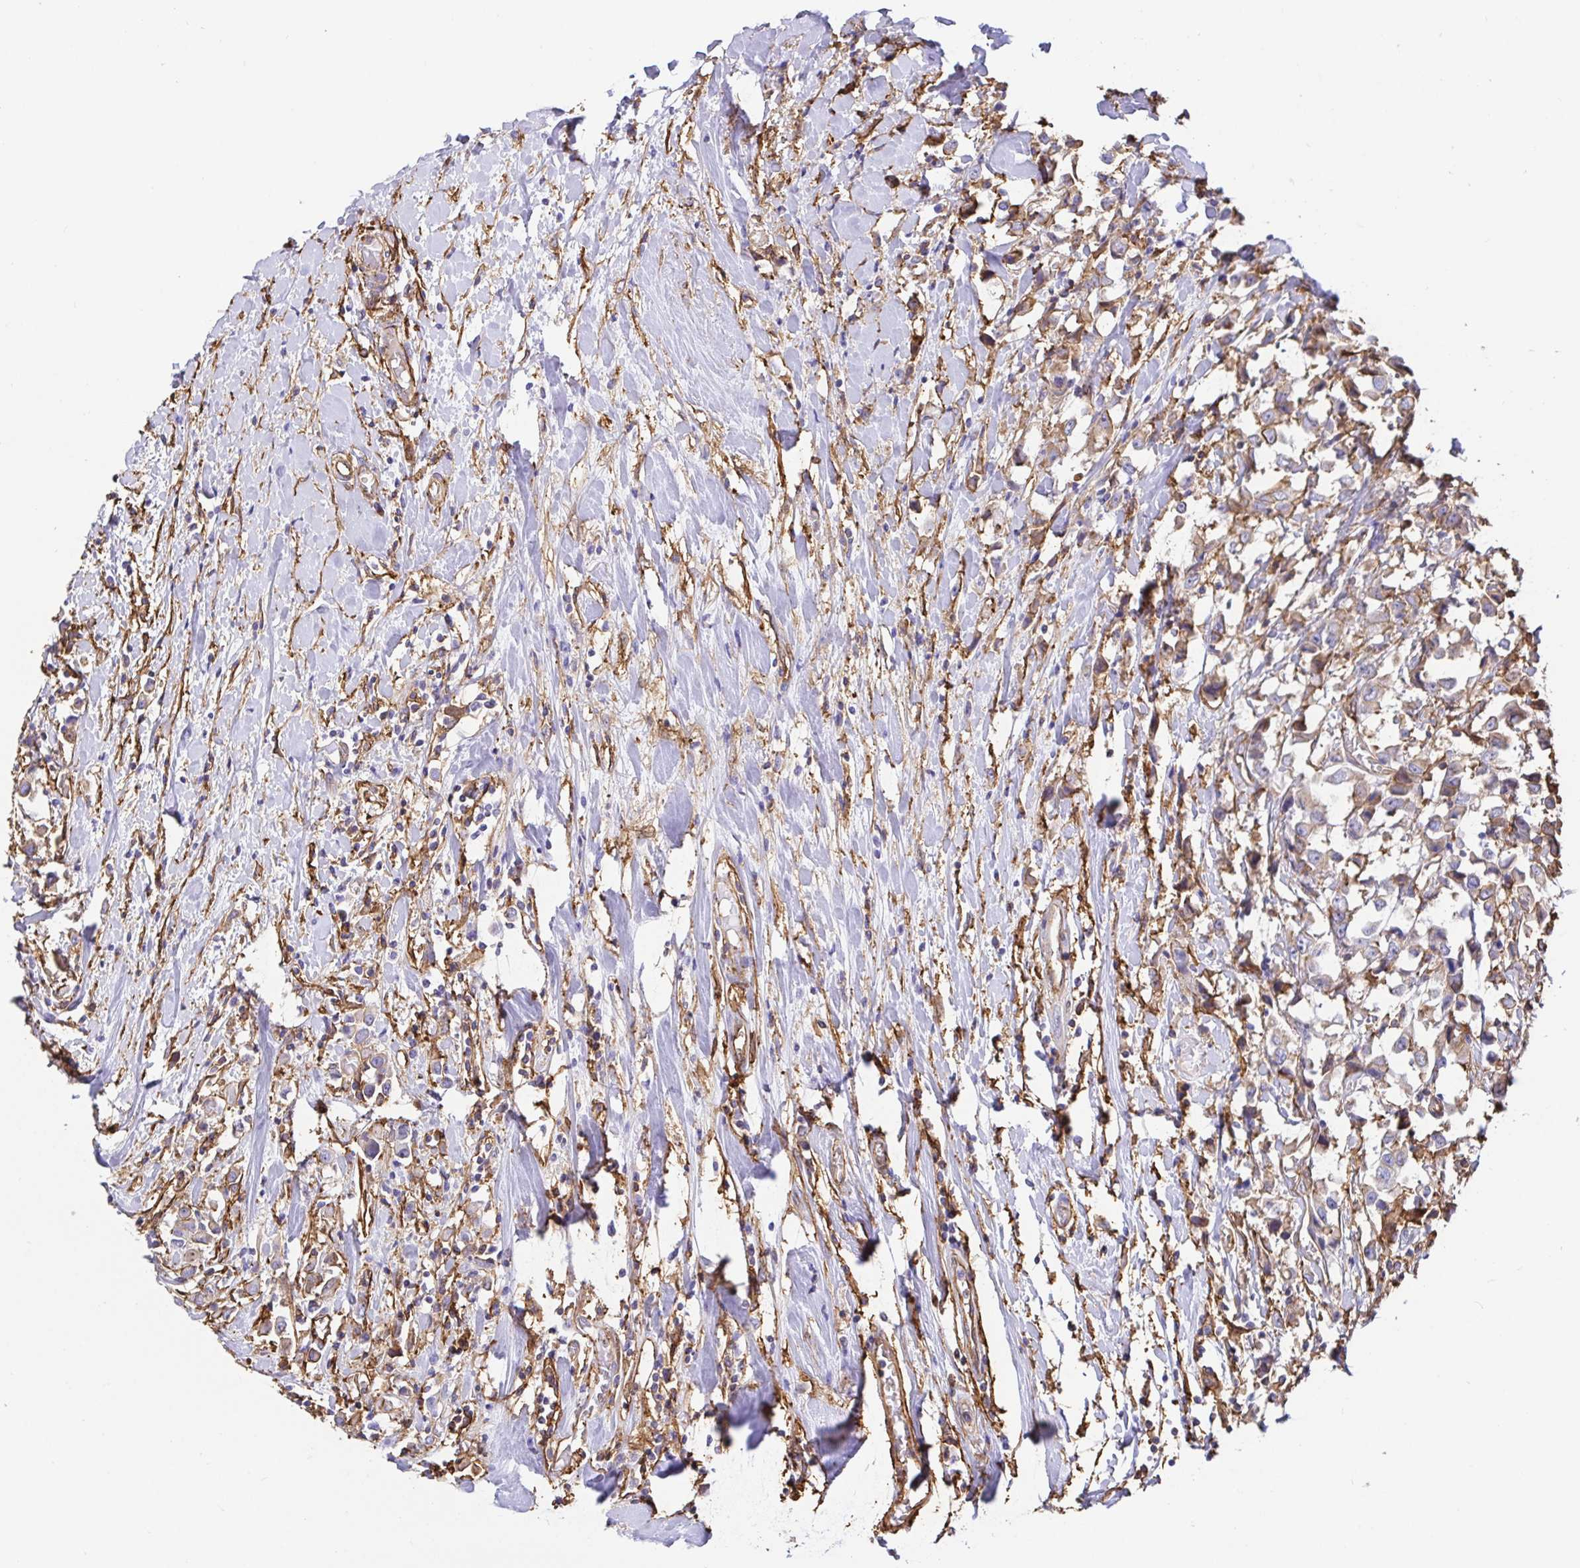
{"staining": {"intensity": "weak", "quantity": "<25%", "location": "cytoplasmic/membranous"}, "tissue": "breast cancer", "cell_type": "Tumor cells", "image_type": "cancer", "snomed": [{"axis": "morphology", "description": "Duct carcinoma"}, {"axis": "topography", "description": "Breast"}], "caption": "High magnification brightfield microscopy of breast cancer stained with DAB (brown) and counterstained with hematoxylin (blue): tumor cells show no significant staining.", "gene": "ANXA2", "patient": {"sex": "female", "age": 61}}